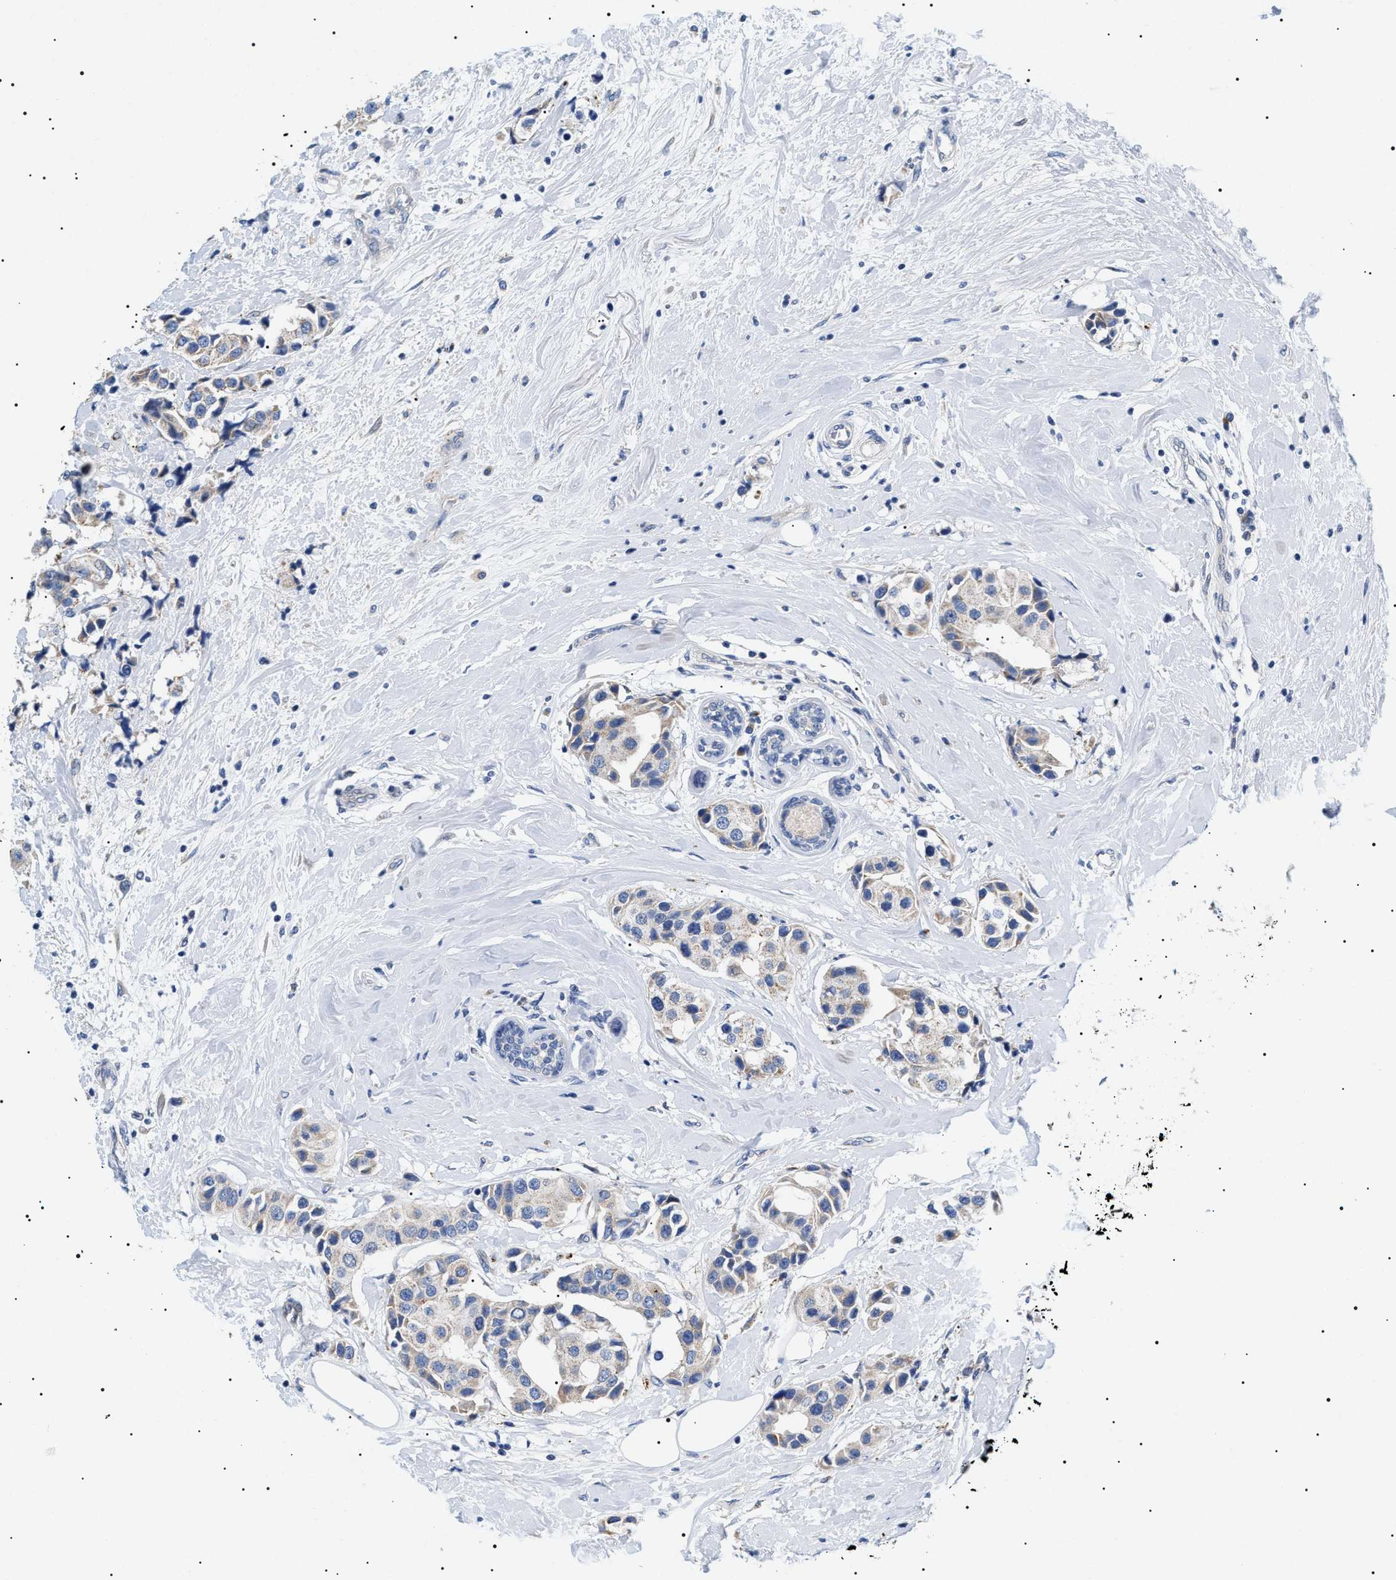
{"staining": {"intensity": "weak", "quantity": ">75%", "location": "cytoplasmic/membranous"}, "tissue": "breast cancer", "cell_type": "Tumor cells", "image_type": "cancer", "snomed": [{"axis": "morphology", "description": "Normal tissue, NOS"}, {"axis": "morphology", "description": "Duct carcinoma"}, {"axis": "topography", "description": "Breast"}], "caption": "IHC histopathology image of neoplastic tissue: breast cancer (invasive ductal carcinoma) stained using immunohistochemistry demonstrates low levels of weak protein expression localized specifically in the cytoplasmic/membranous of tumor cells, appearing as a cytoplasmic/membranous brown color.", "gene": "TMEM222", "patient": {"sex": "female", "age": 39}}